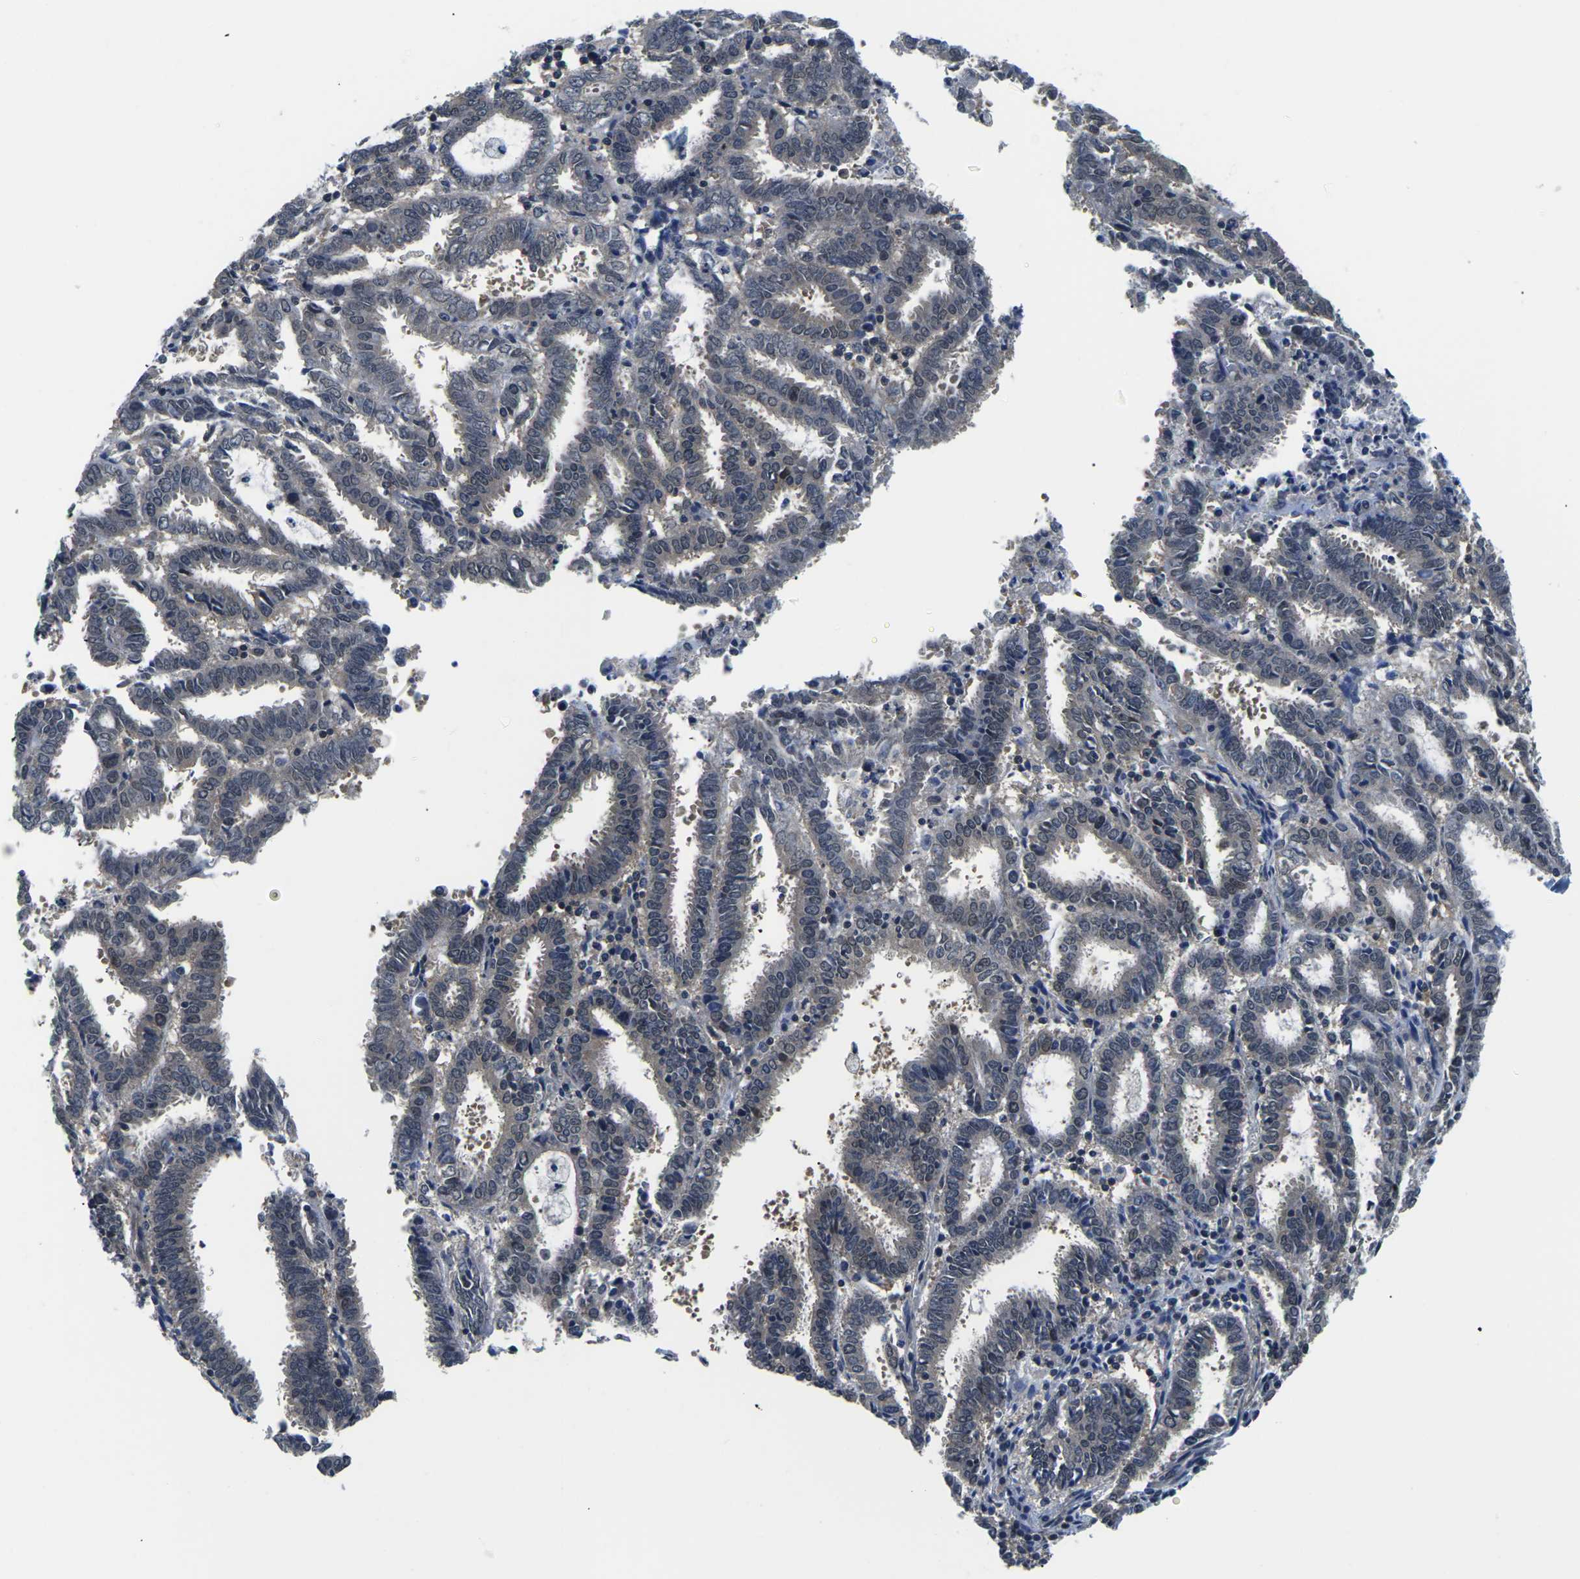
{"staining": {"intensity": "negative", "quantity": "none", "location": "none"}, "tissue": "endometrial cancer", "cell_type": "Tumor cells", "image_type": "cancer", "snomed": [{"axis": "morphology", "description": "Adenocarcinoma, NOS"}, {"axis": "topography", "description": "Uterus"}], "caption": "The histopathology image displays no staining of tumor cells in adenocarcinoma (endometrial).", "gene": "GSK3B", "patient": {"sex": "female", "age": 83}}